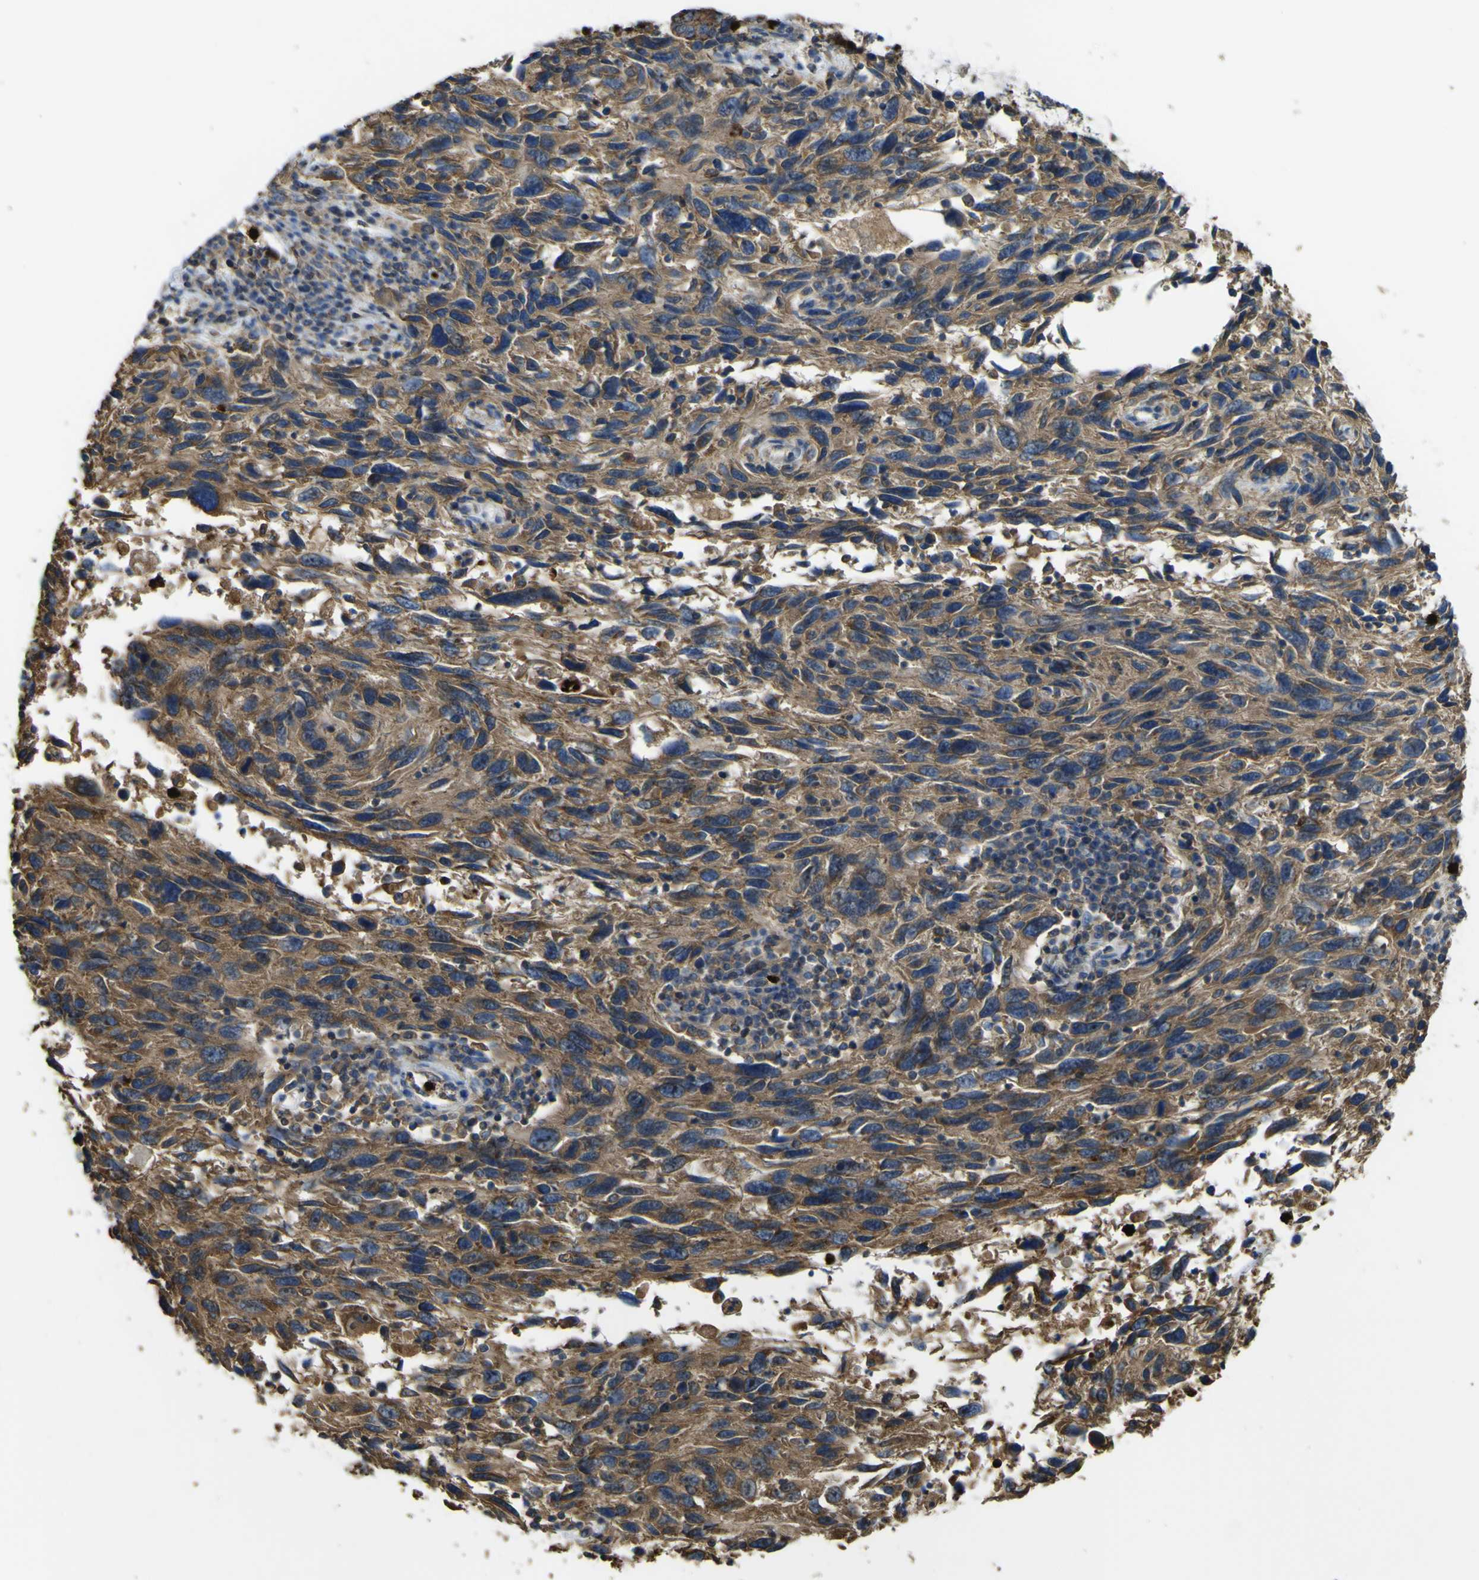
{"staining": {"intensity": "strong", "quantity": ">75%", "location": "cytoplasmic/membranous"}, "tissue": "melanoma", "cell_type": "Tumor cells", "image_type": "cancer", "snomed": [{"axis": "morphology", "description": "Malignant melanoma, NOS"}, {"axis": "topography", "description": "Skin"}], "caption": "IHC micrograph of neoplastic tissue: human melanoma stained using immunohistochemistry (IHC) reveals high levels of strong protein expression localized specifically in the cytoplasmic/membranous of tumor cells, appearing as a cytoplasmic/membranous brown color.", "gene": "ACSL3", "patient": {"sex": "male", "age": 53}}